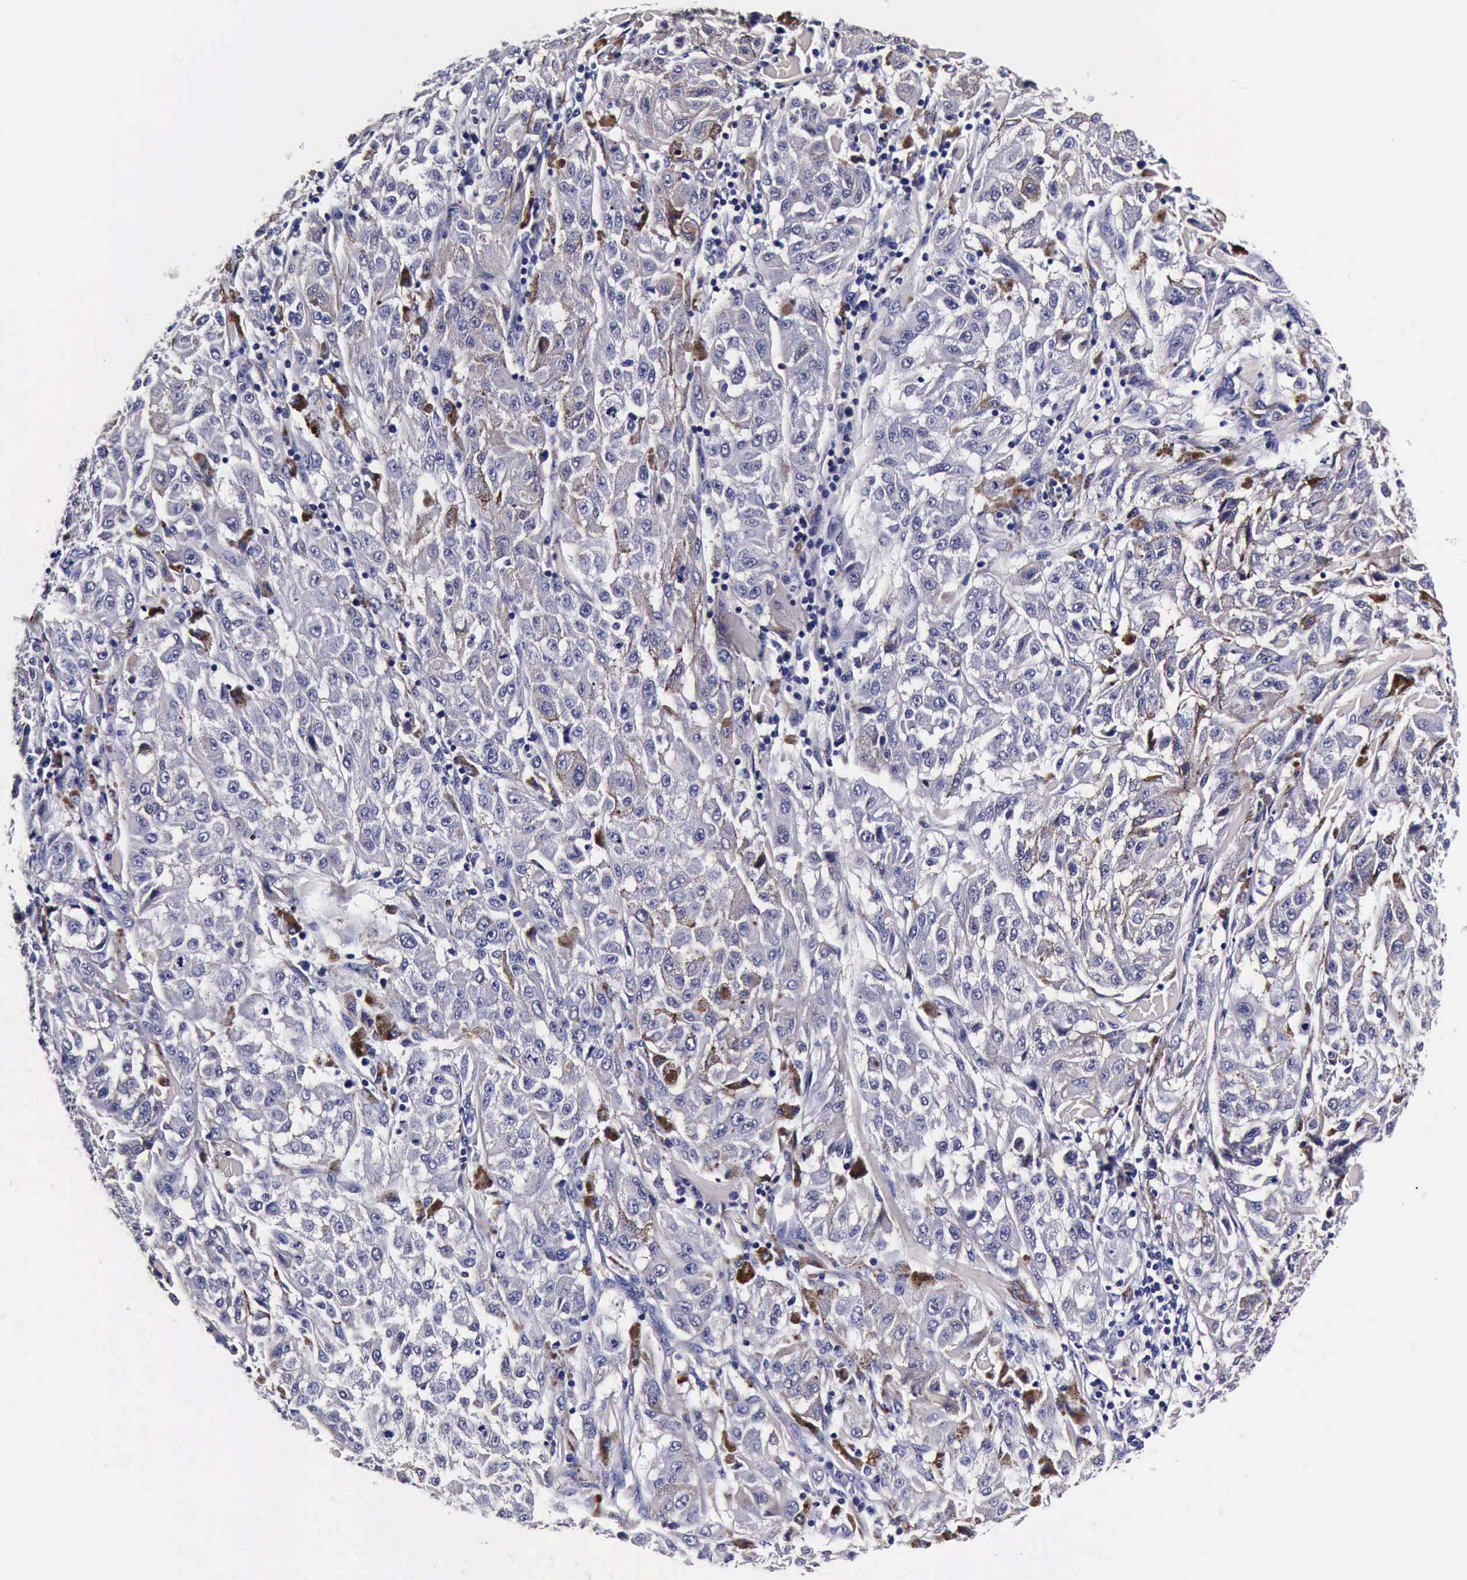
{"staining": {"intensity": "negative", "quantity": "none", "location": "none"}, "tissue": "melanoma", "cell_type": "Tumor cells", "image_type": "cancer", "snomed": [{"axis": "morphology", "description": "Malignant melanoma, NOS"}, {"axis": "topography", "description": "Skin"}], "caption": "Tumor cells show no significant expression in malignant melanoma.", "gene": "IAPP", "patient": {"sex": "female", "age": 64}}